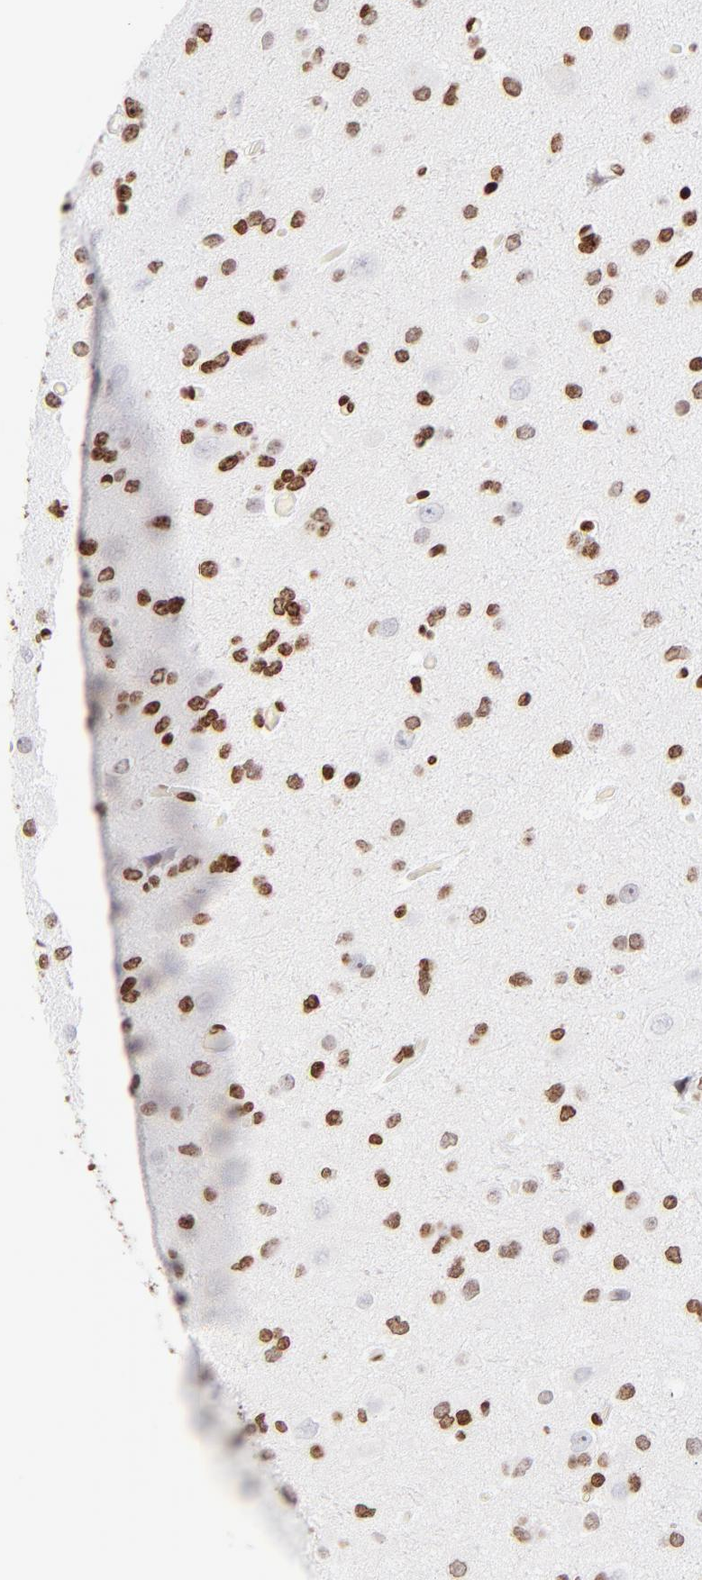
{"staining": {"intensity": "strong", "quantity": ">75%", "location": "nuclear"}, "tissue": "glioma", "cell_type": "Tumor cells", "image_type": "cancer", "snomed": [{"axis": "morphology", "description": "Glioma, malignant, Low grade"}, {"axis": "topography", "description": "Brain"}], "caption": "Malignant glioma (low-grade) stained with immunohistochemistry exhibits strong nuclear staining in about >75% of tumor cells. (IHC, brightfield microscopy, high magnification).", "gene": "RTL4", "patient": {"sex": "male", "age": 42}}